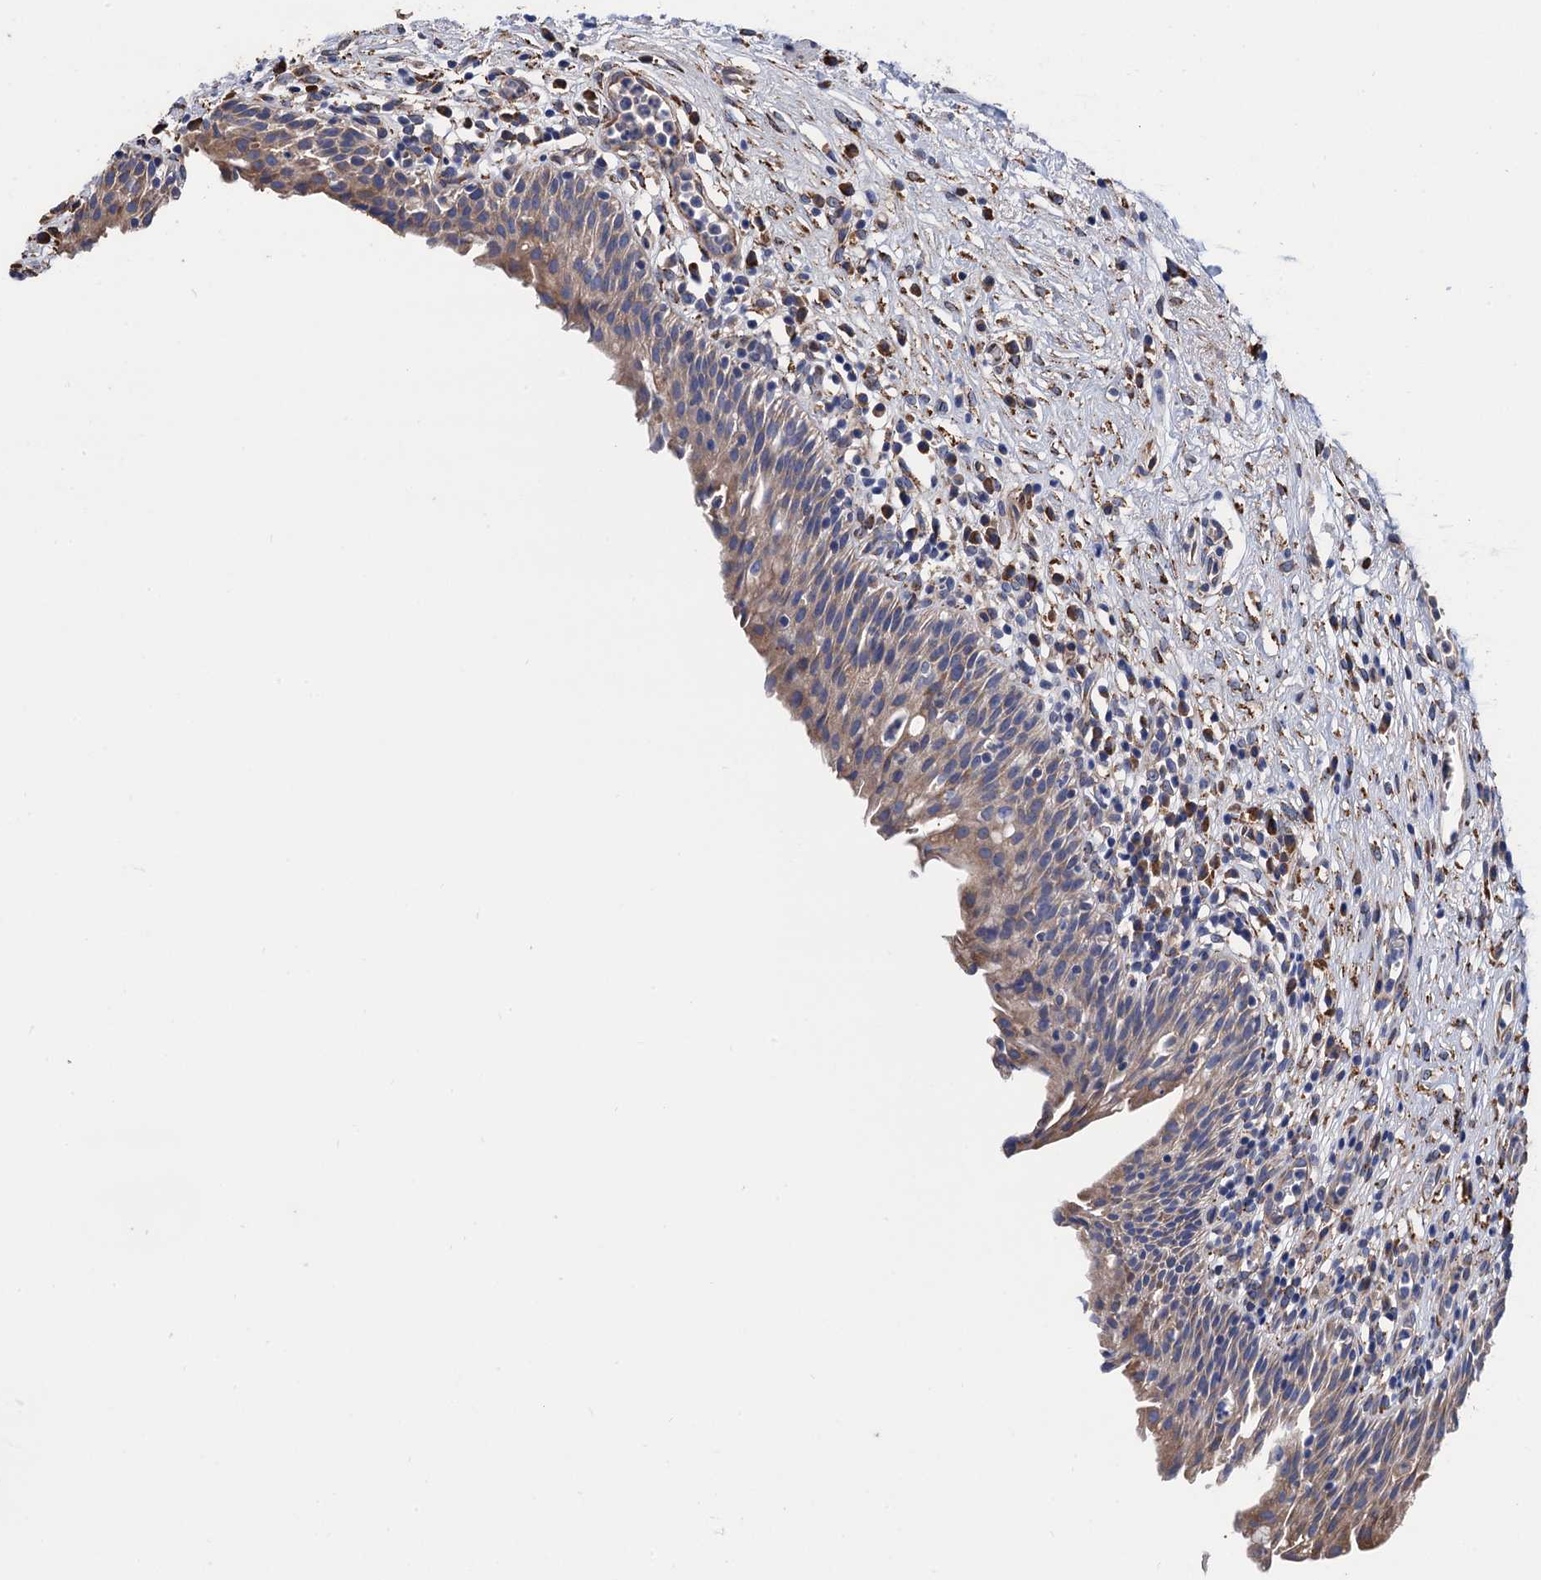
{"staining": {"intensity": "moderate", "quantity": "25%-75%", "location": "cytoplasmic/membranous"}, "tissue": "urinary bladder", "cell_type": "Urothelial cells", "image_type": "normal", "snomed": [{"axis": "morphology", "description": "Normal tissue, NOS"}, {"axis": "morphology", "description": "Inflammation, NOS"}, {"axis": "topography", "description": "Urinary bladder"}], "caption": "Urinary bladder stained with DAB (3,3'-diaminobenzidine) immunohistochemistry demonstrates medium levels of moderate cytoplasmic/membranous expression in about 25%-75% of urothelial cells. Immunohistochemistry (ihc) stains the protein of interest in brown and the nuclei are stained blue.", "gene": "CNNM1", "patient": {"sex": "male", "age": 63}}